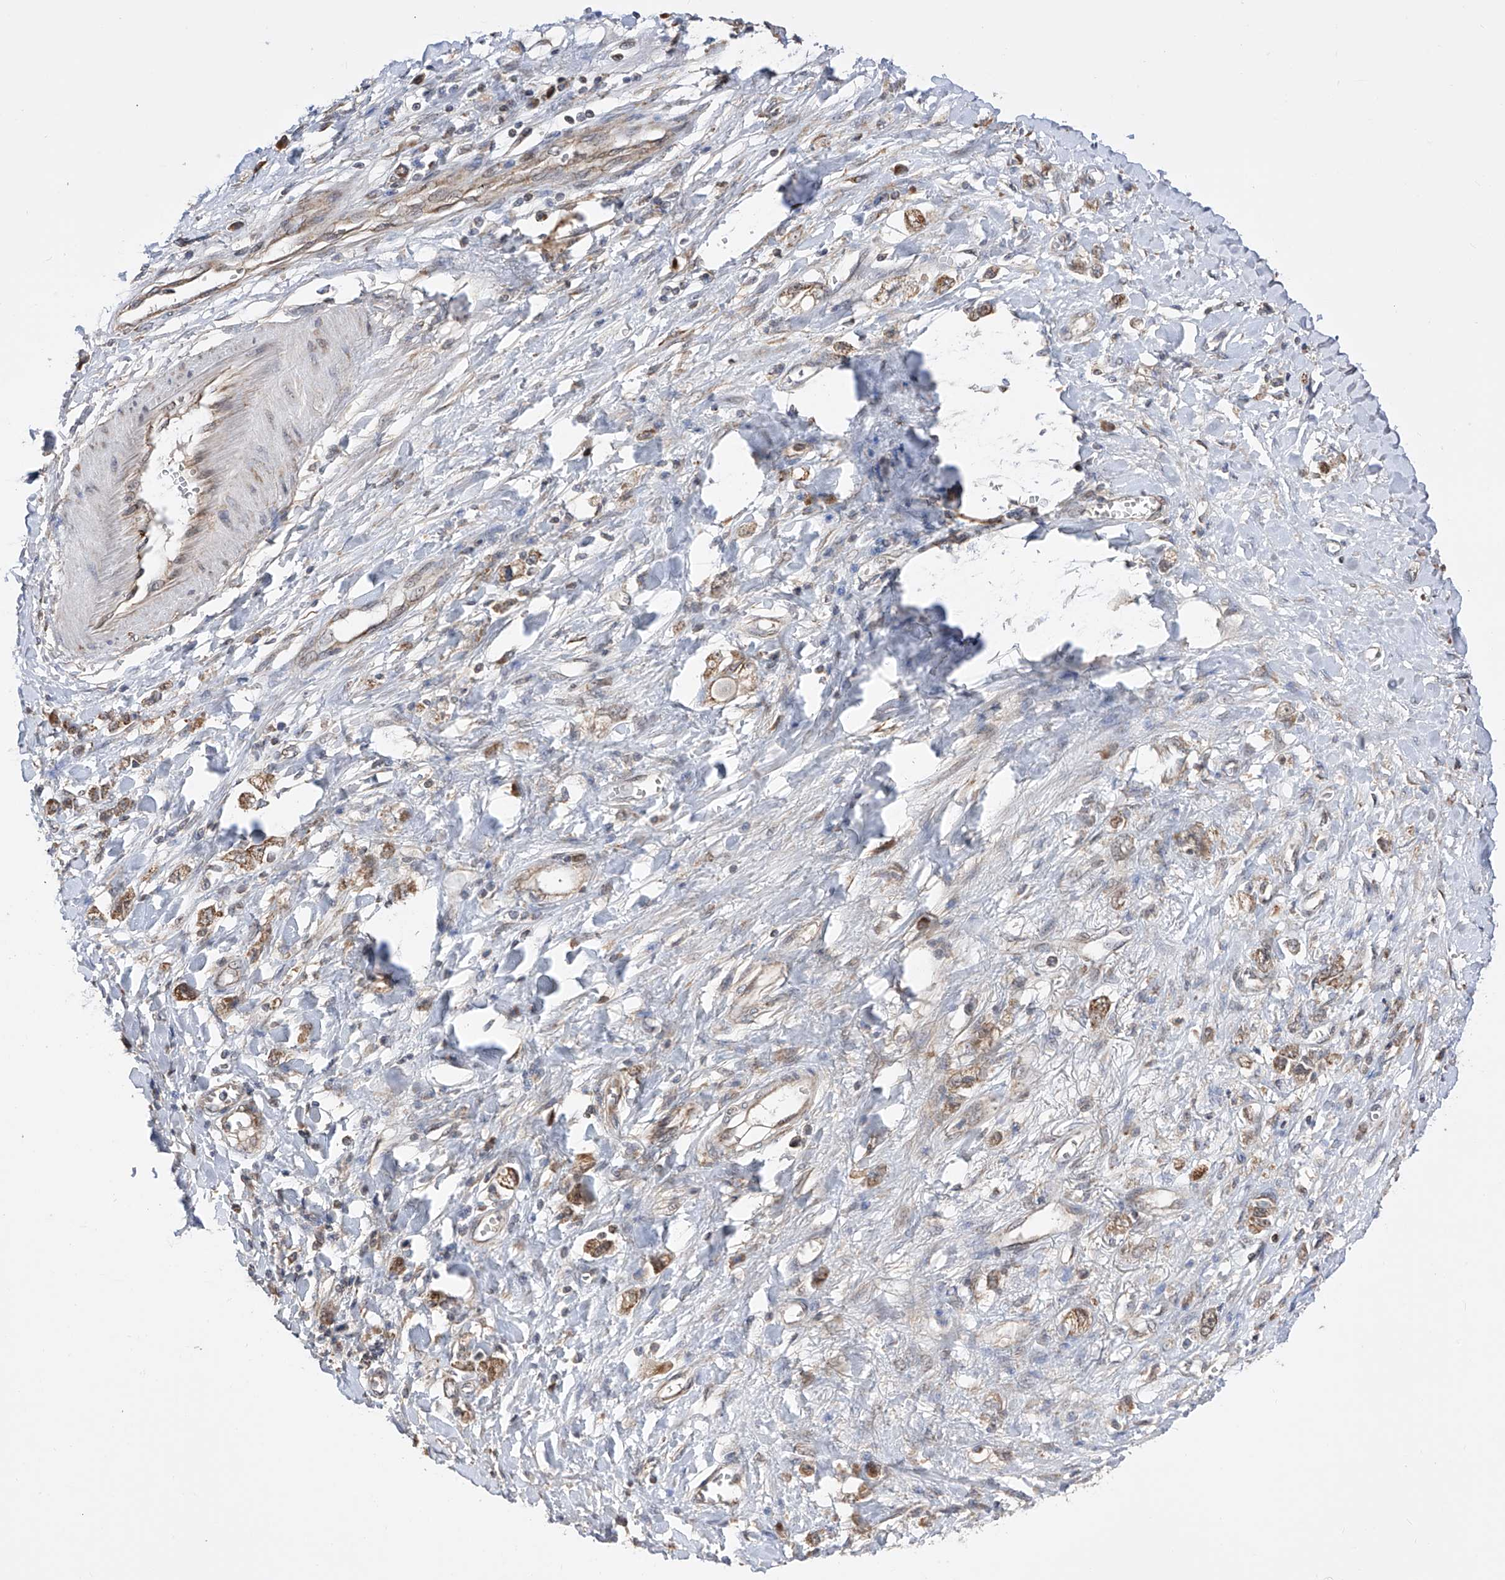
{"staining": {"intensity": "moderate", "quantity": ">75%", "location": "cytoplasmic/membranous"}, "tissue": "stomach cancer", "cell_type": "Tumor cells", "image_type": "cancer", "snomed": [{"axis": "morphology", "description": "Adenocarcinoma, NOS"}, {"axis": "topography", "description": "Stomach"}], "caption": "IHC photomicrograph of stomach cancer (adenocarcinoma) stained for a protein (brown), which displays medium levels of moderate cytoplasmic/membranous positivity in approximately >75% of tumor cells.", "gene": "SDHAF4", "patient": {"sex": "female", "age": 76}}